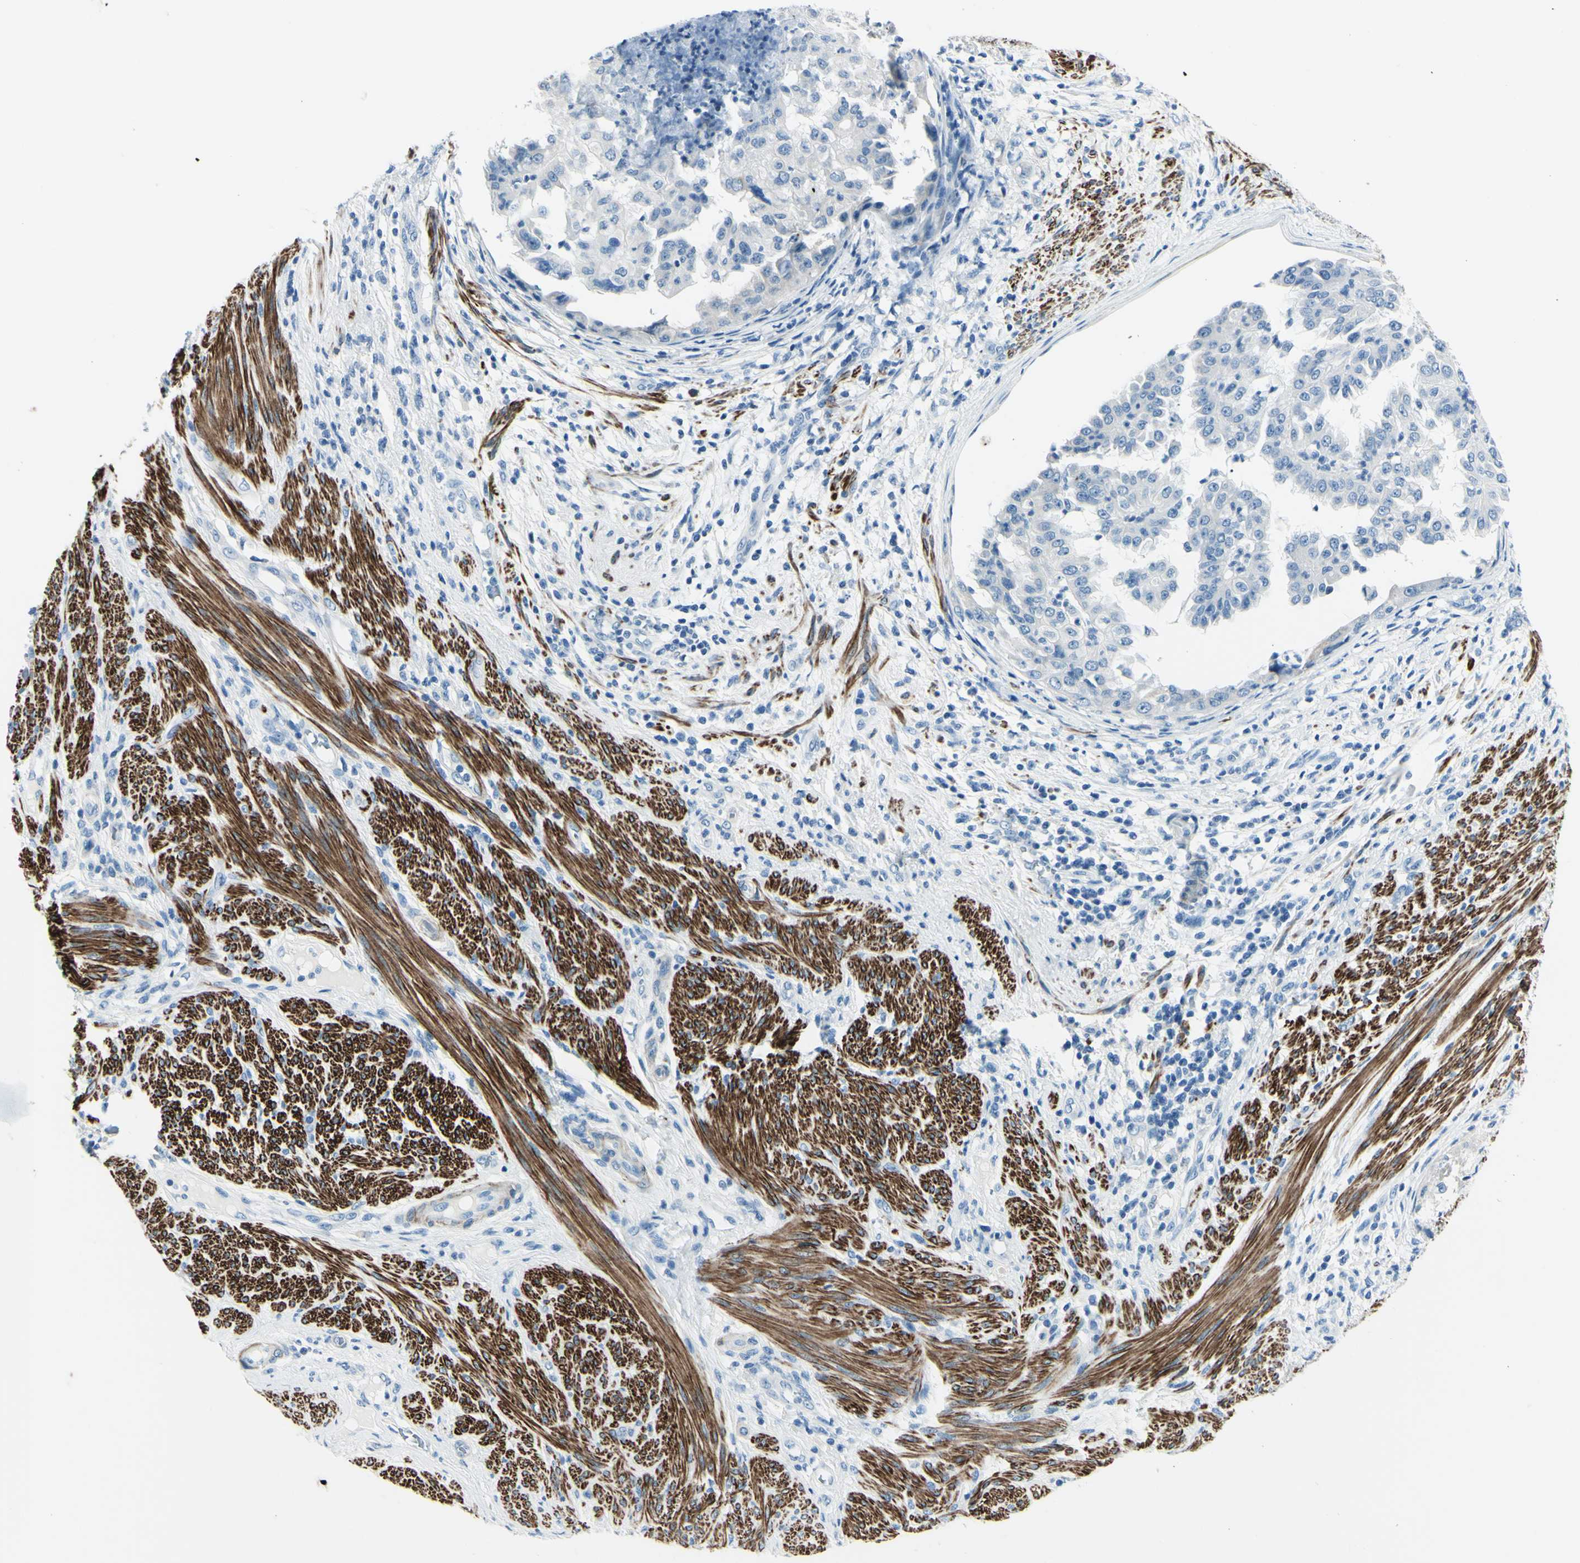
{"staining": {"intensity": "negative", "quantity": "none", "location": "none"}, "tissue": "endometrial cancer", "cell_type": "Tumor cells", "image_type": "cancer", "snomed": [{"axis": "morphology", "description": "Adenocarcinoma, NOS"}, {"axis": "topography", "description": "Endometrium"}], "caption": "There is no significant expression in tumor cells of endometrial adenocarcinoma.", "gene": "CDH15", "patient": {"sex": "female", "age": 85}}